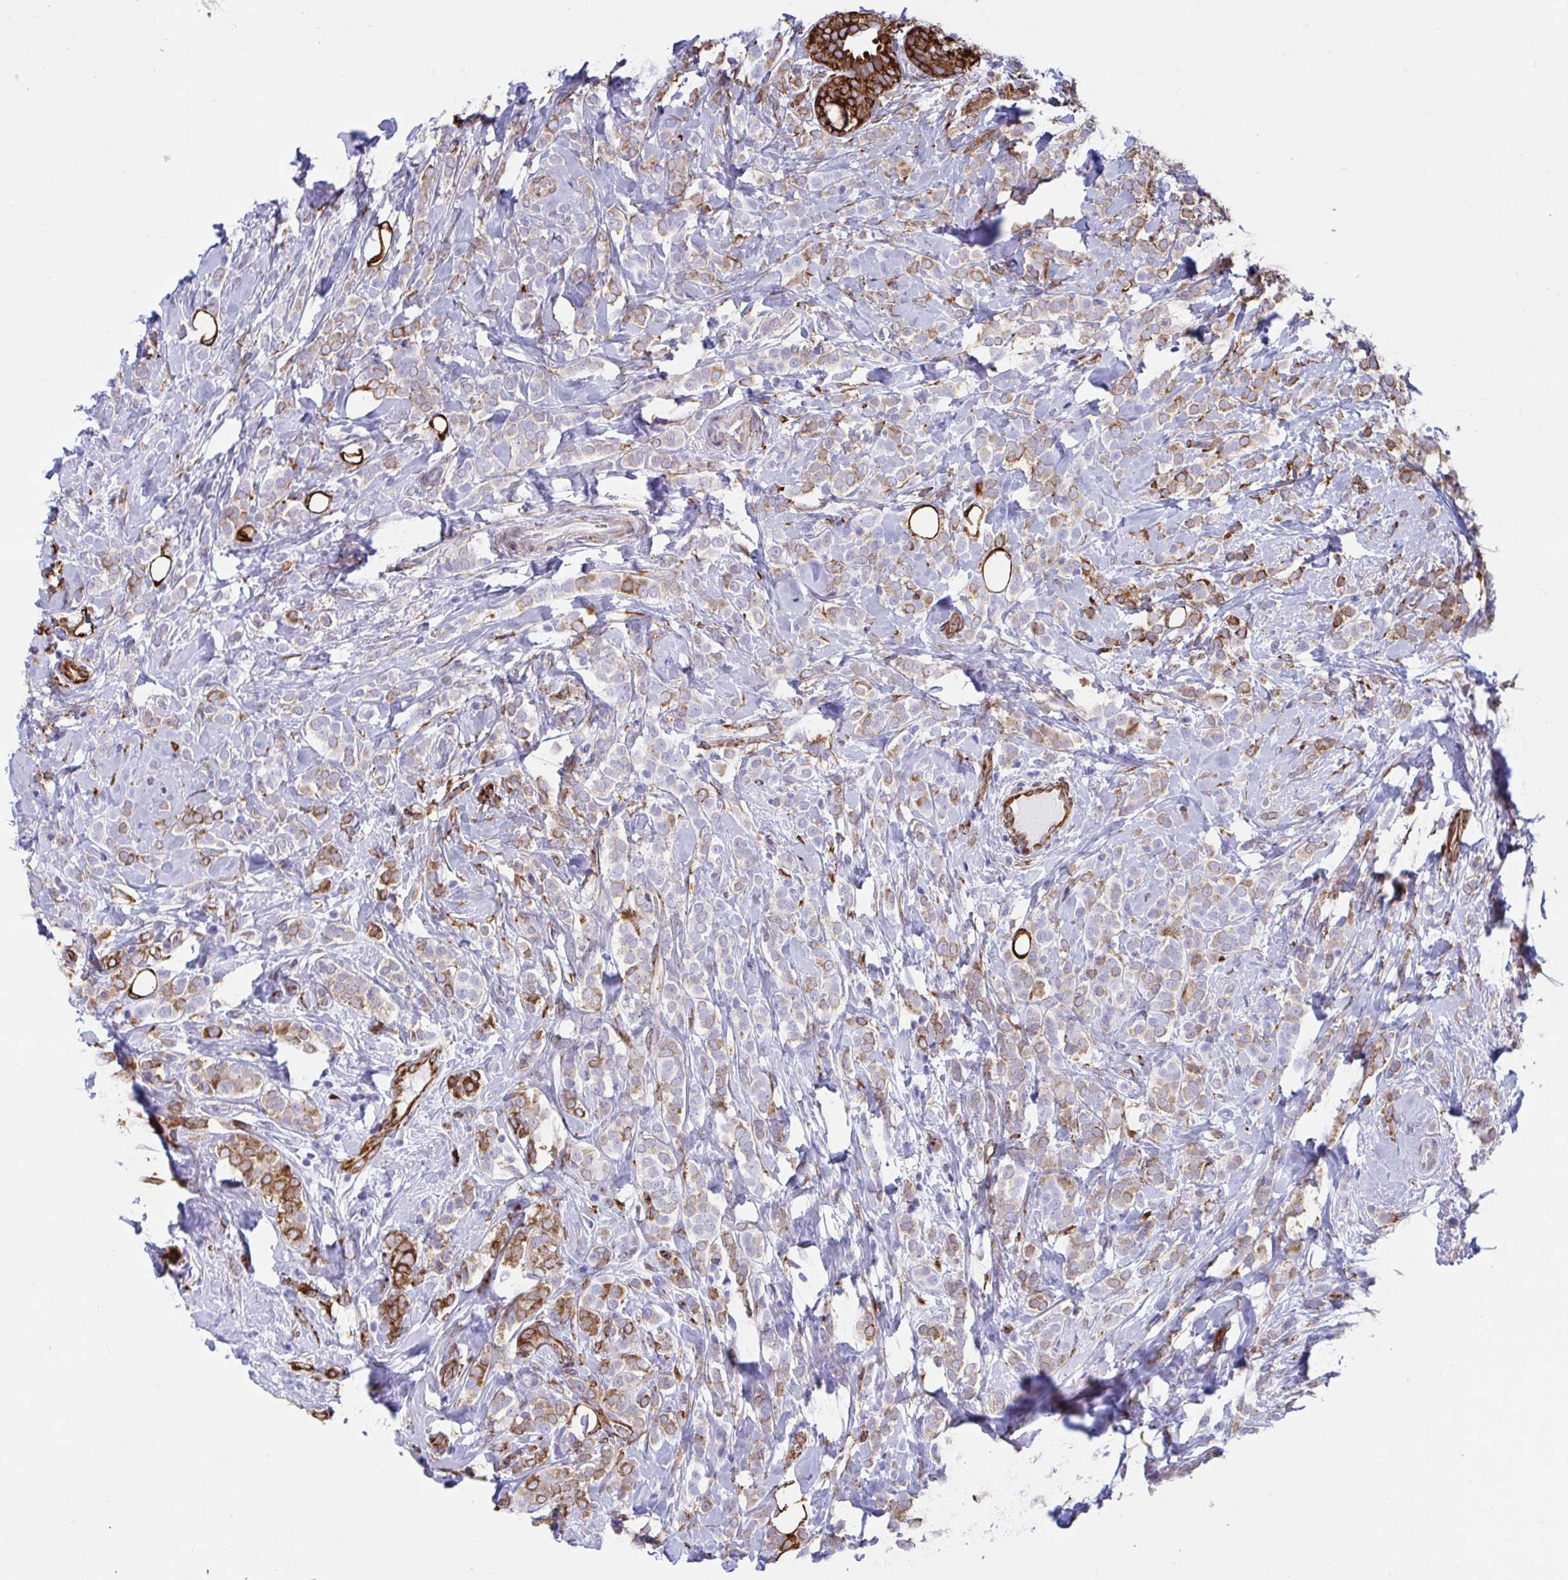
{"staining": {"intensity": "moderate", "quantity": "<25%", "location": "cytoplasmic/membranous"}, "tissue": "breast cancer", "cell_type": "Tumor cells", "image_type": "cancer", "snomed": [{"axis": "morphology", "description": "Lobular carcinoma"}, {"axis": "topography", "description": "Breast"}], "caption": "This photomicrograph exhibits breast lobular carcinoma stained with IHC to label a protein in brown. The cytoplasmic/membranous of tumor cells show moderate positivity for the protein. Nuclei are counter-stained blue.", "gene": "ASPH", "patient": {"sex": "female", "age": 49}}